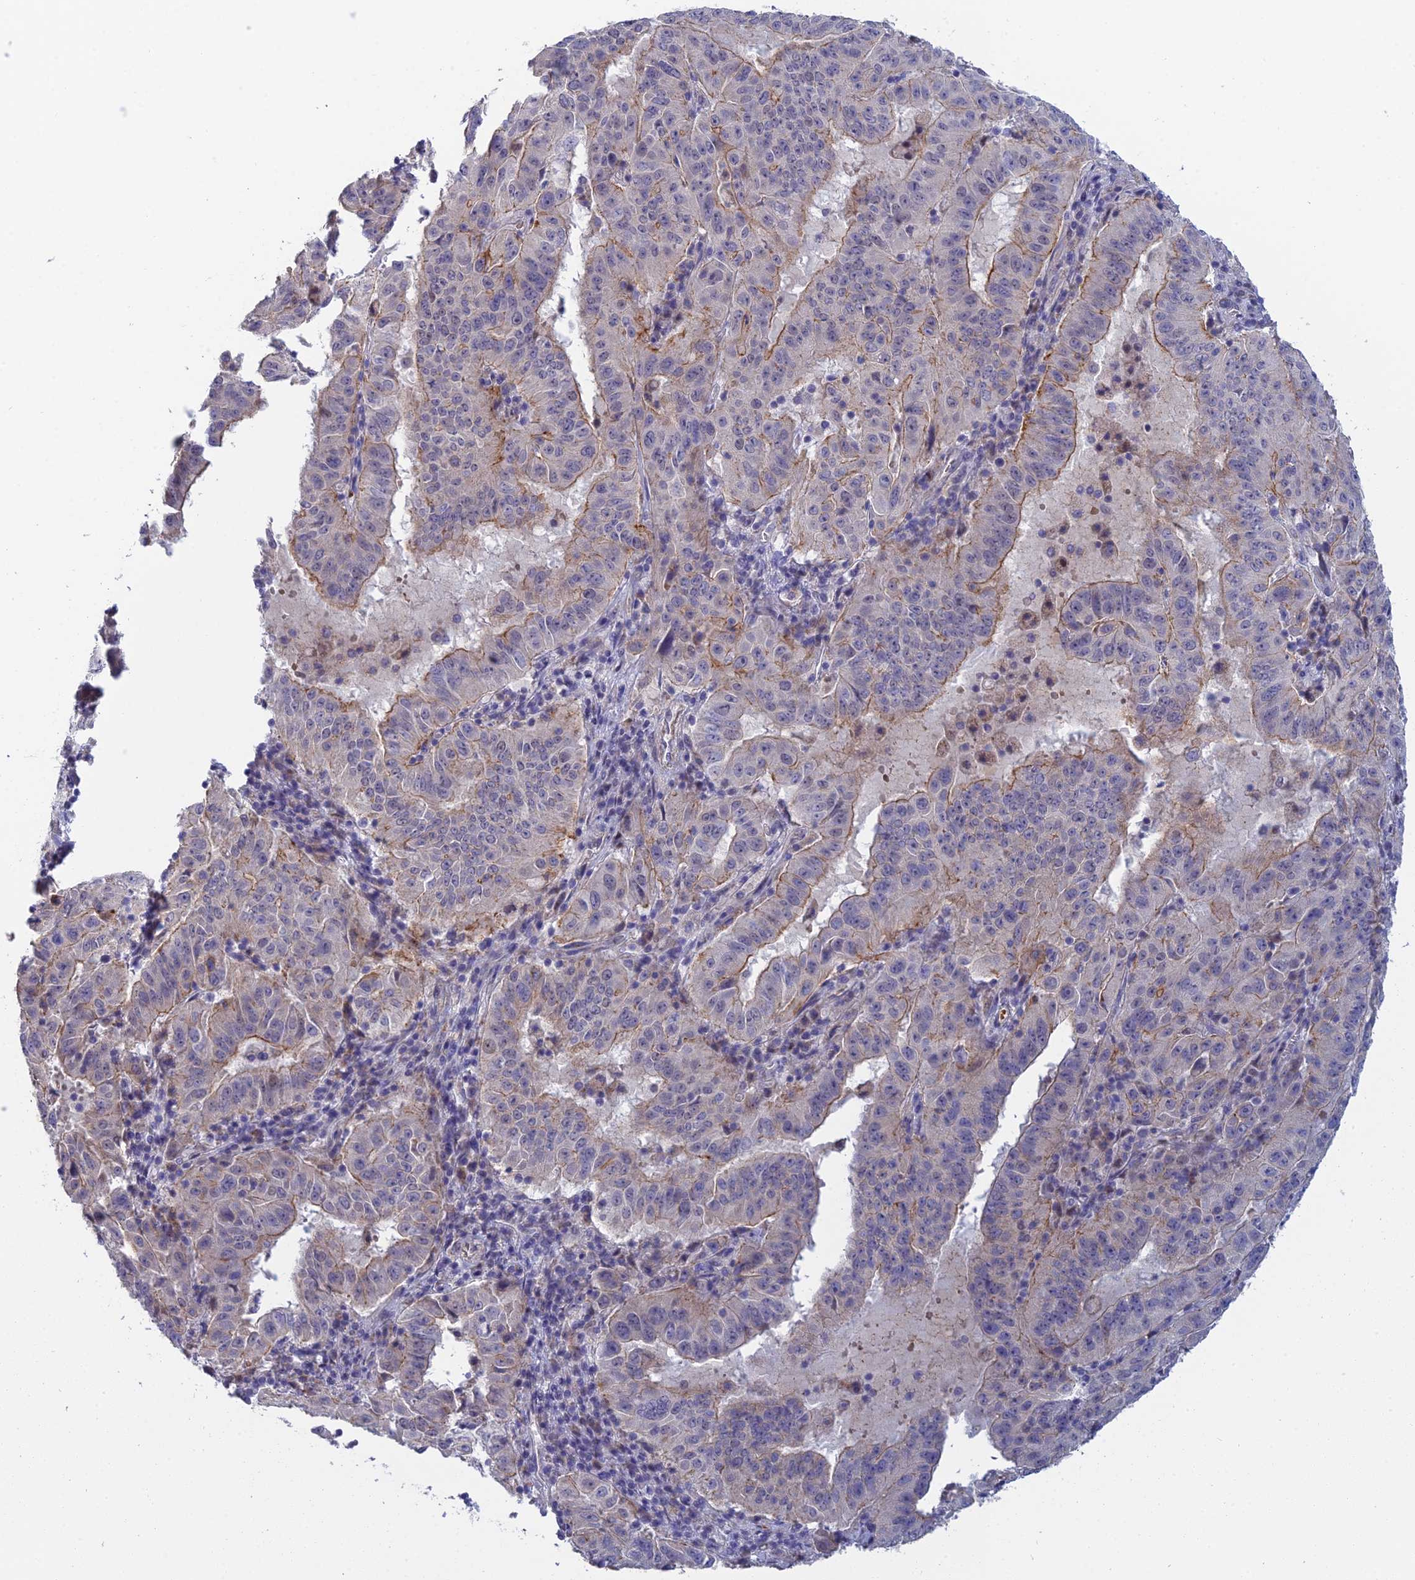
{"staining": {"intensity": "moderate", "quantity": "25%-75%", "location": "cytoplasmic/membranous"}, "tissue": "pancreatic cancer", "cell_type": "Tumor cells", "image_type": "cancer", "snomed": [{"axis": "morphology", "description": "Adenocarcinoma, NOS"}, {"axis": "topography", "description": "Pancreas"}], "caption": "Human pancreatic cancer (adenocarcinoma) stained for a protein (brown) demonstrates moderate cytoplasmic/membranous positive expression in about 25%-75% of tumor cells.", "gene": "GIPC1", "patient": {"sex": "male", "age": 63}}